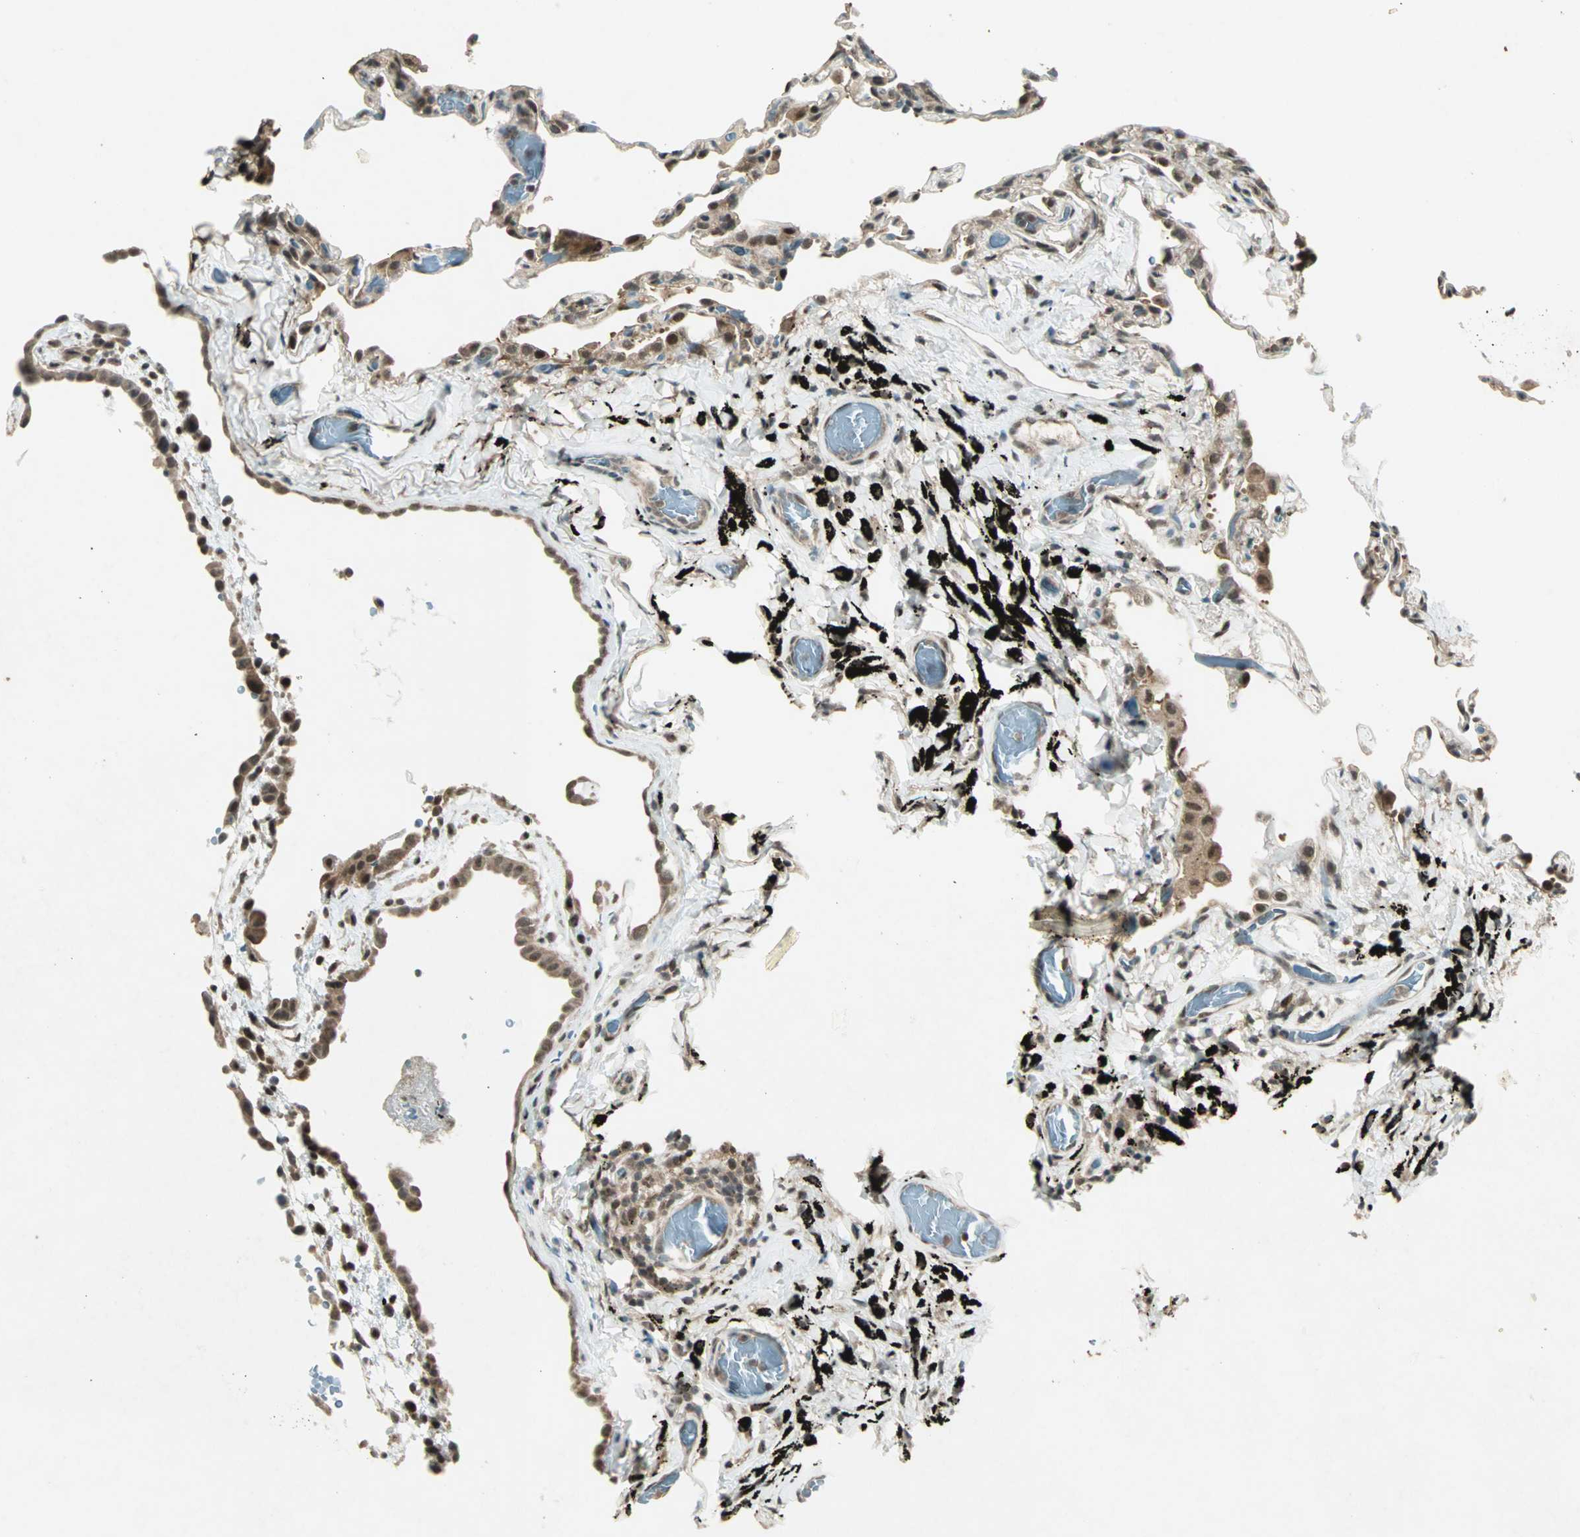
{"staining": {"intensity": "moderate", "quantity": ">75%", "location": "nuclear"}, "tissue": "lung", "cell_type": "Alveolar cells", "image_type": "normal", "snomed": [{"axis": "morphology", "description": "Normal tissue, NOS"}, {"axis": "topography", "description": "Lung"}], "caption": "Protein staining of unremarkable lung reveals moderate nuclear expression in about >75% of alveolar cells.", "gene": "ZNF701", "patient": {"sex": "male", "age": 59}}